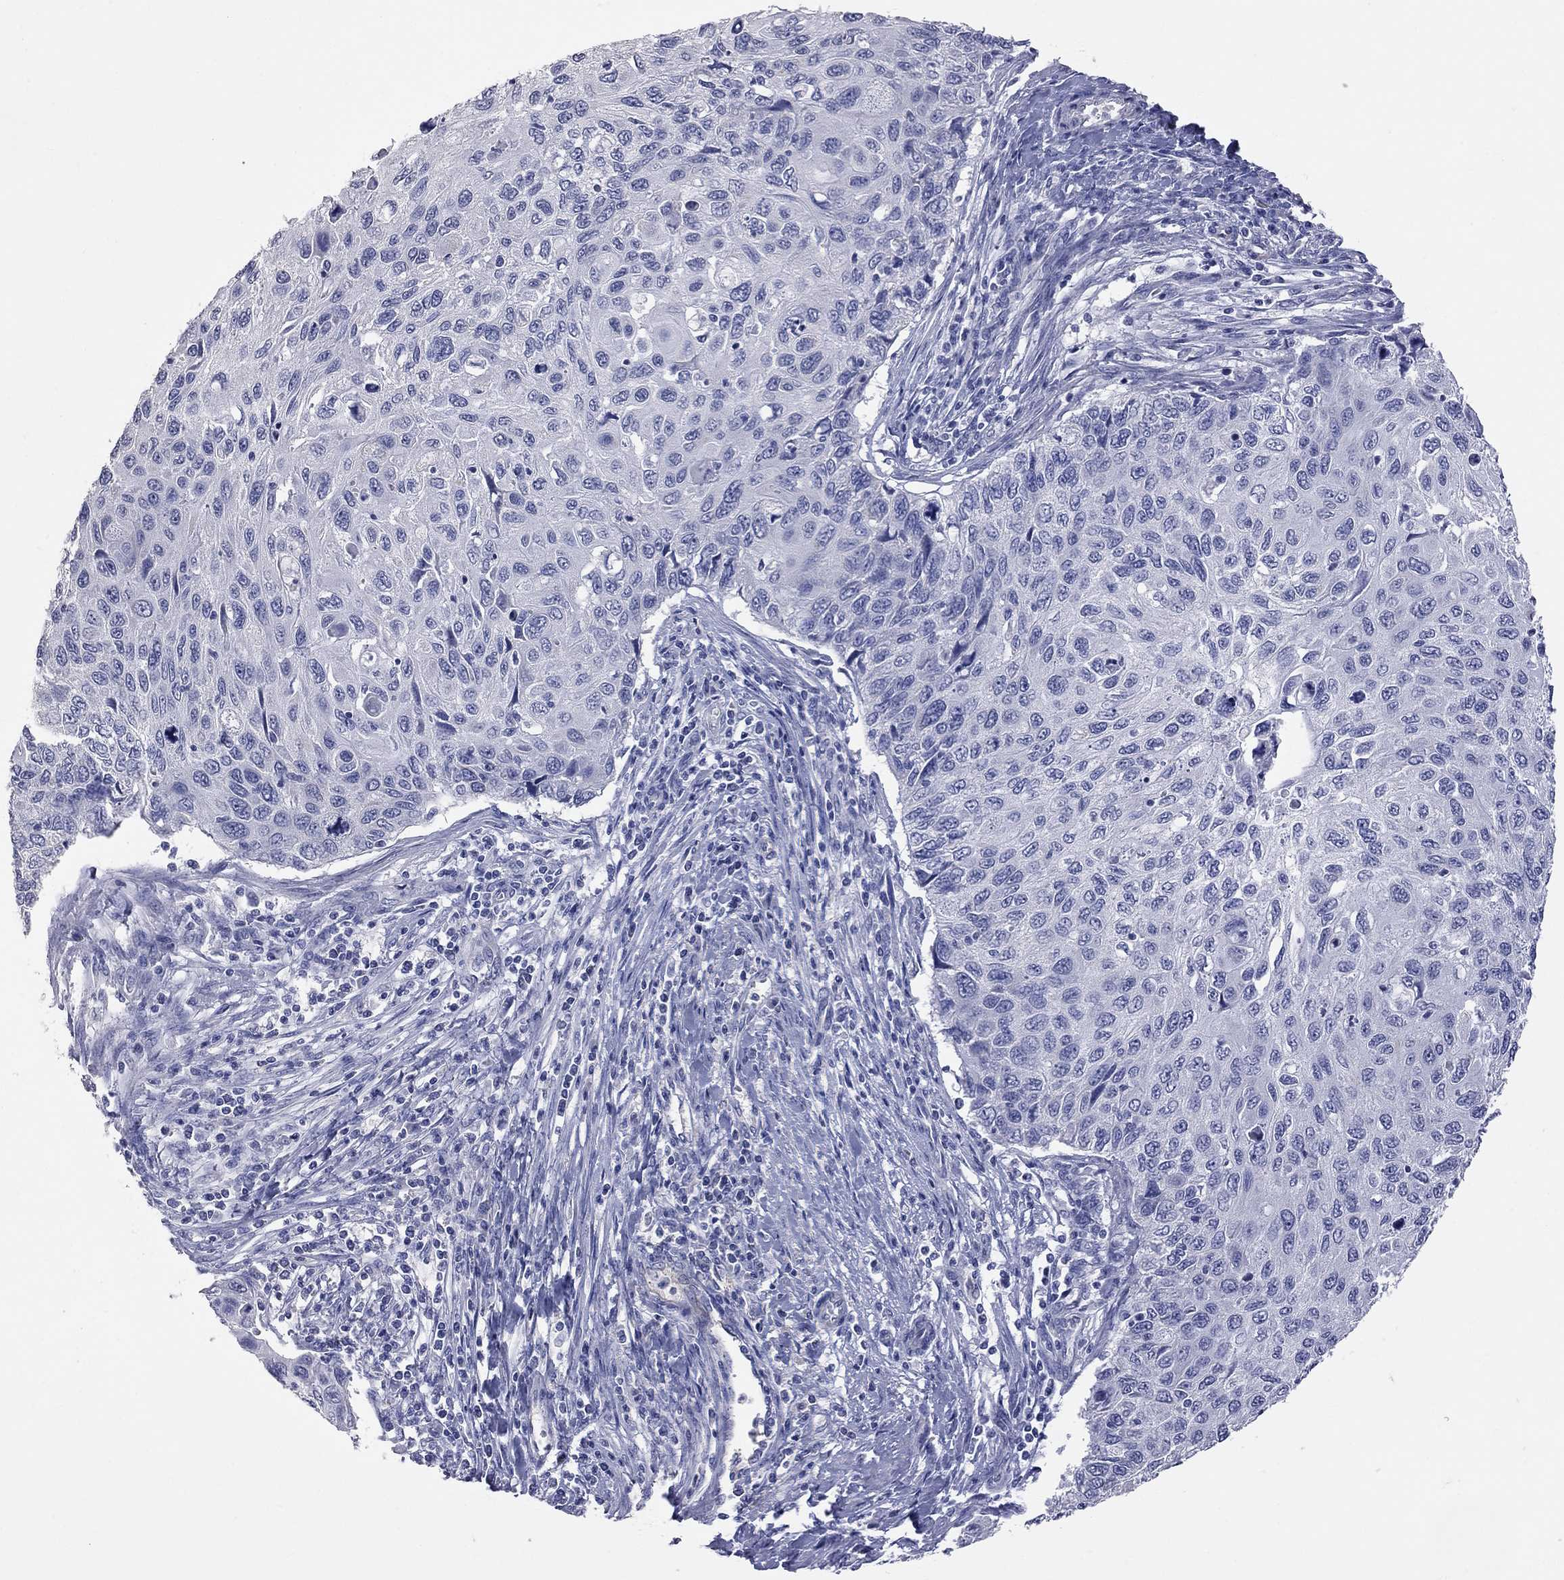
{"staining": {"intensity": "negative", "quantity": "none", "location": "none"}, "tissue": "cervical cancer", "cell_type": "Tumor cells", "image_type": "cancer", "snomed": [{"axis": "morphology", "description": "Squamous cell carcinoma, NOS"}, {"axis": "topography", "description": "Cervix"}], "caption": "Immunohistochemical staining of human cervical cancer reveals no significant positivity in tumor cells.", "gene": "KCND2", "patient": {"sex": "female", "age": 70}}